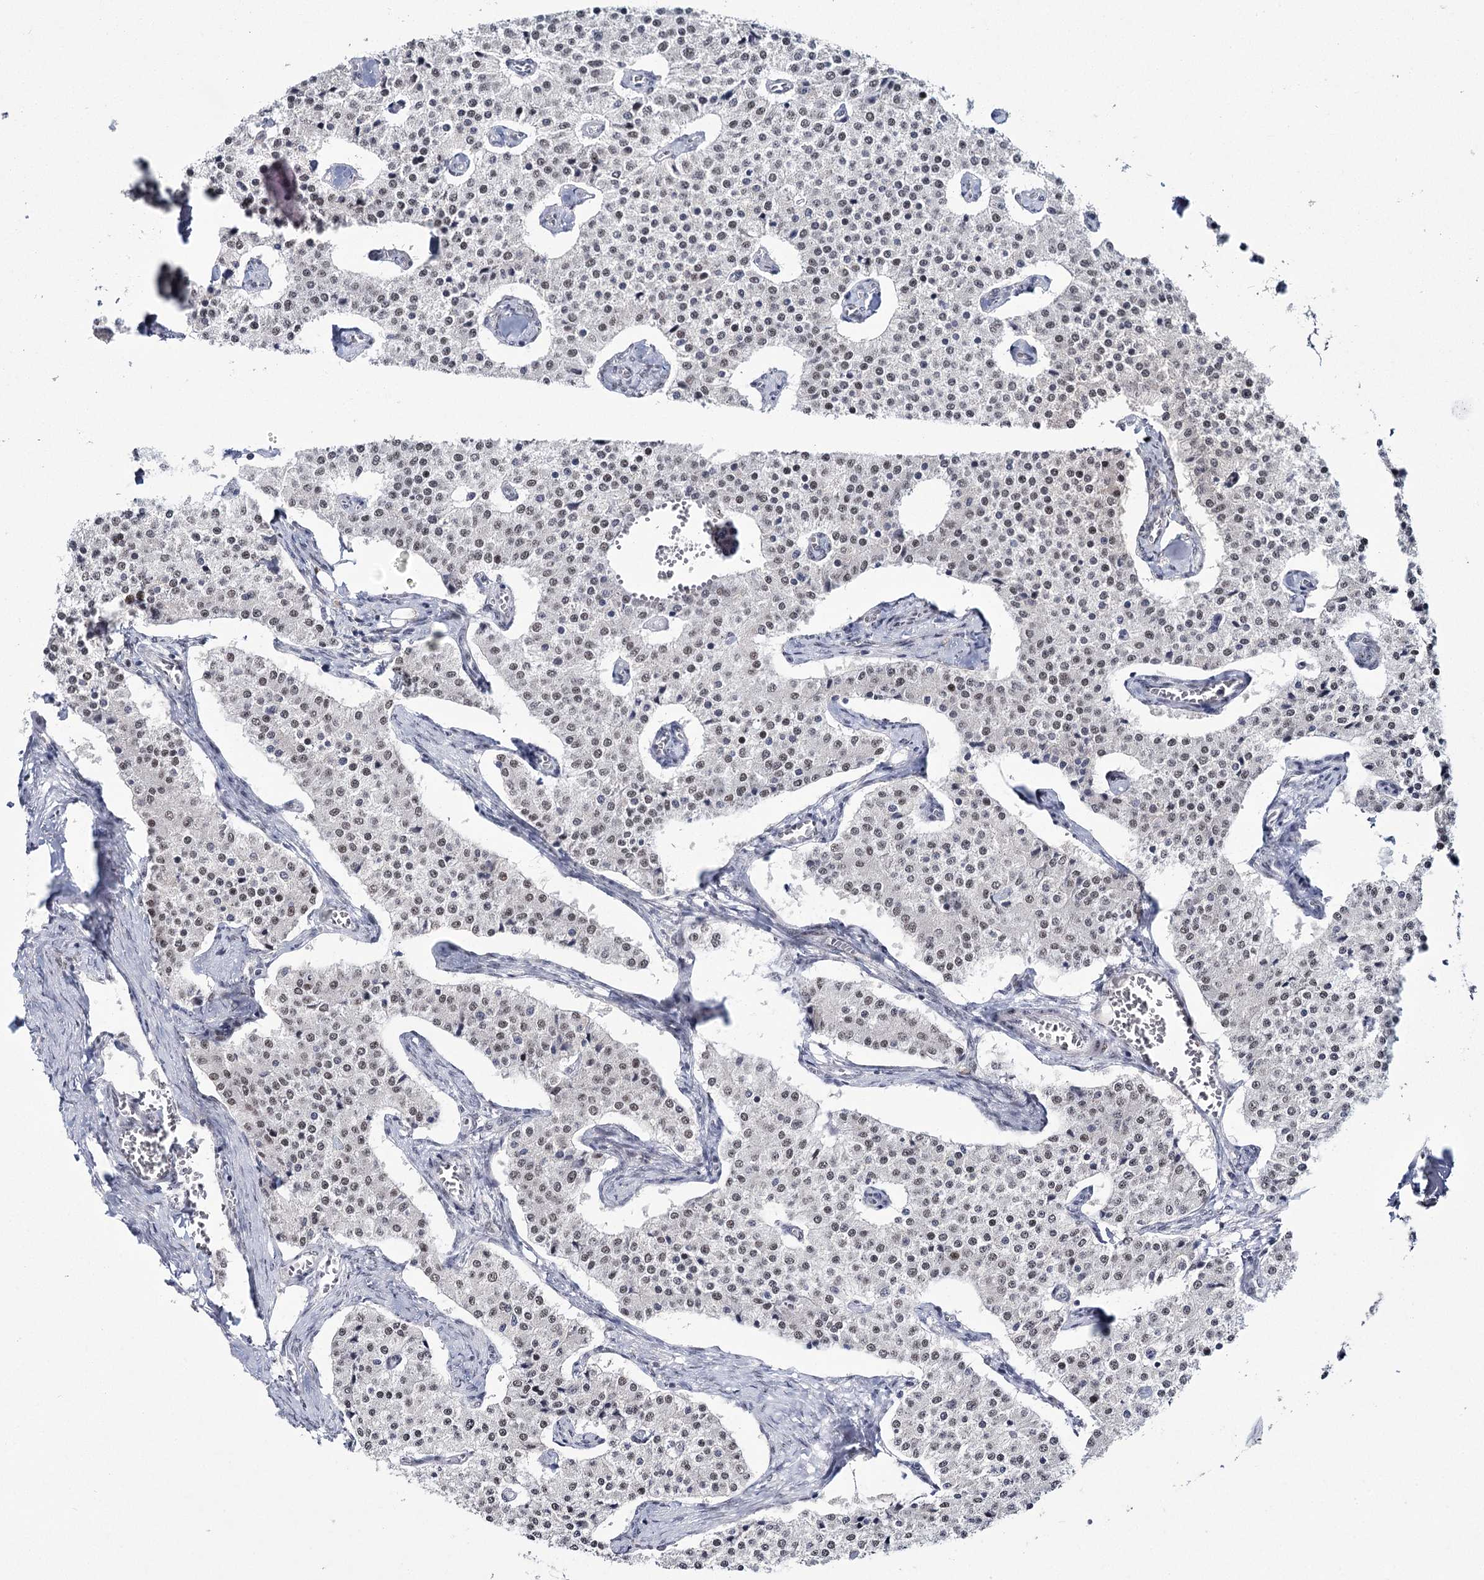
{"staining": {"intensity": "weak", "quantity": "25%-75%", "location": "nuclear"}, "tissue": "carcinoid", "cell_type": "Tumor cells", "image_type": "cancer", "snomed": [{"axis": "morphology", "description": "Carcinoid, malignant, NOS"}, {"axis": "topography", "description": "Colon"}], "caption": "This micrograph demonstrates immunohistochemistry staining of carcinoid (malignant), with low weak nuclear positivity in approximately 25%-75% of tumor cells.", "gene": "SCAF8", "patient": {"sex": "female", "age": 52}}